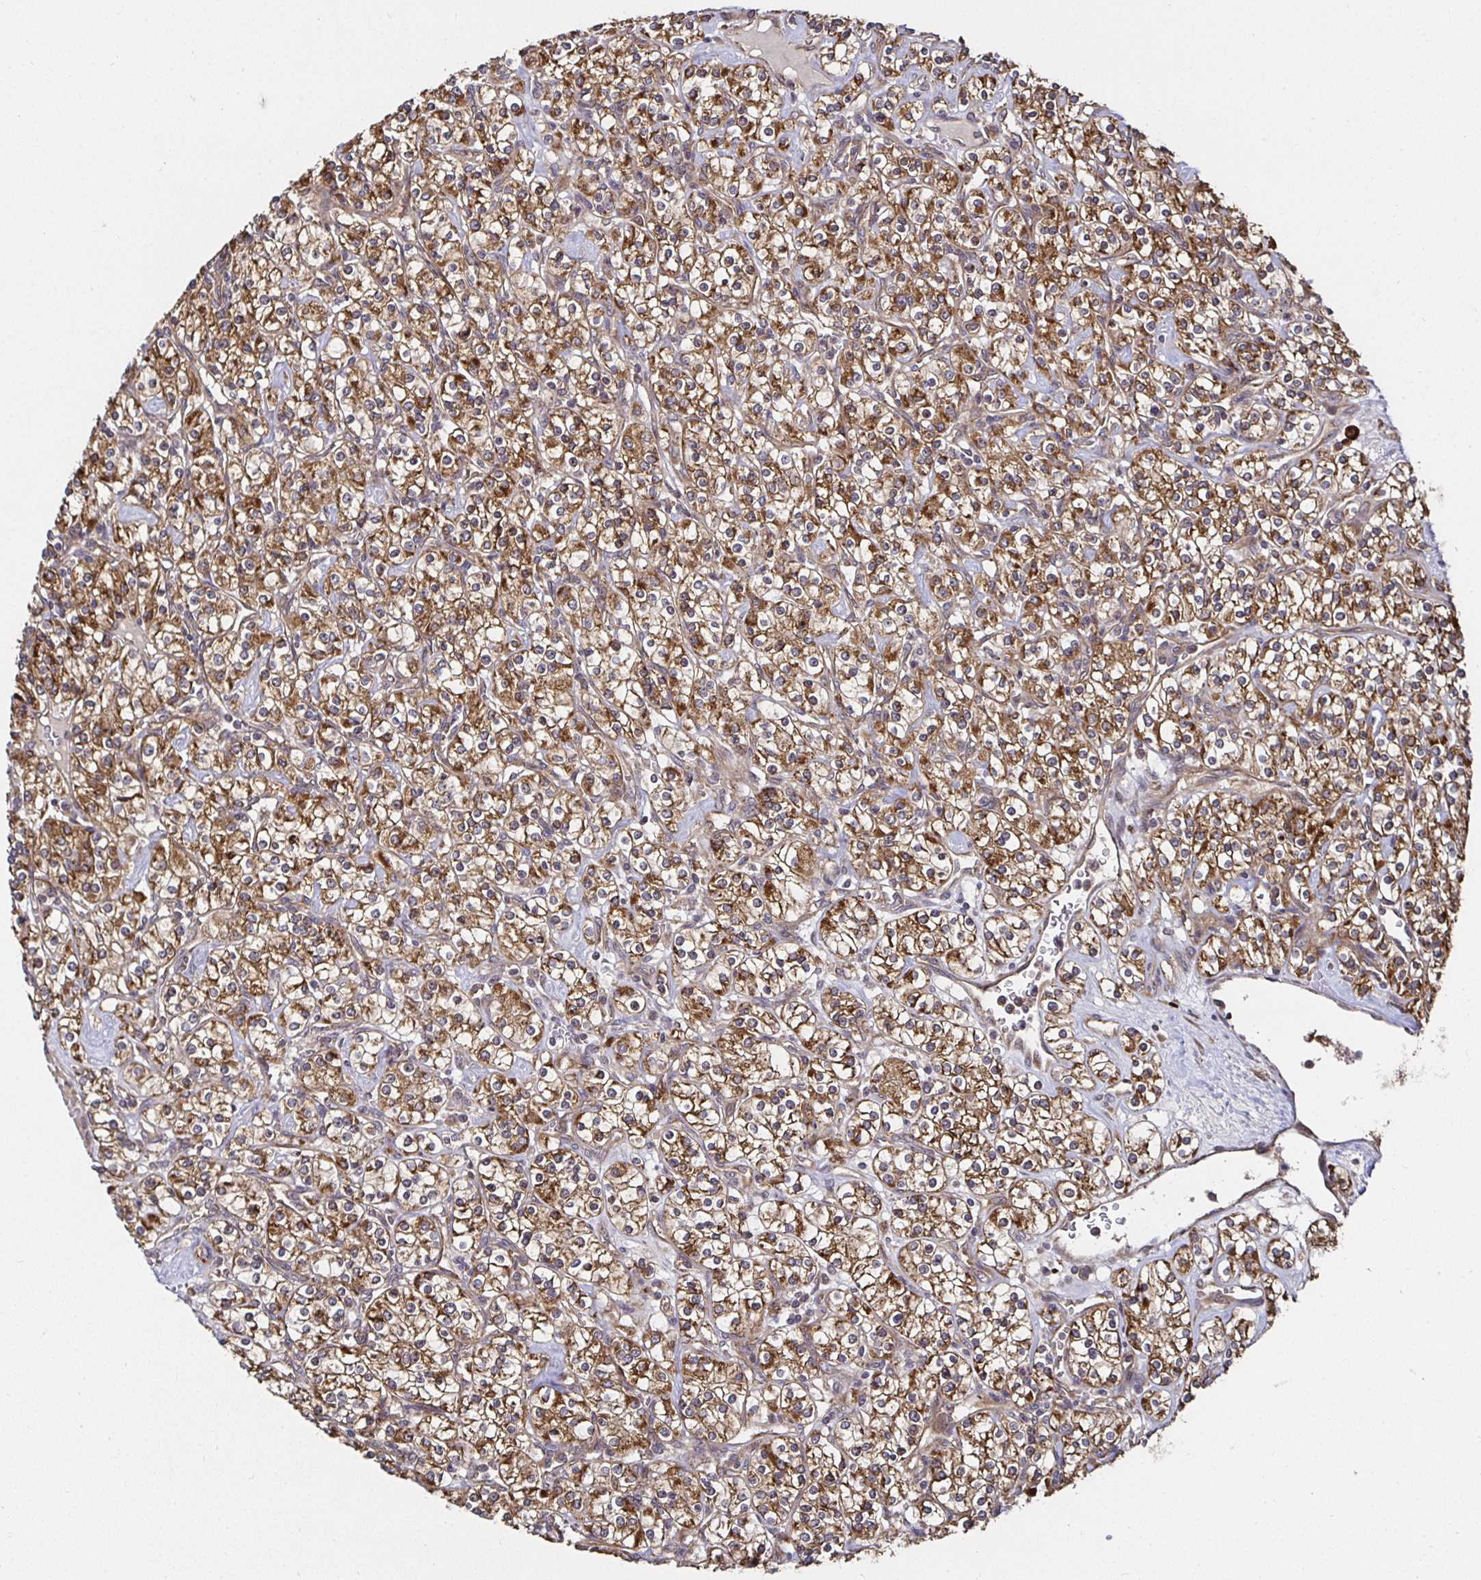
{"staining": {"intensity": "moderate", "quantity": ">75%", "location": "cytoplasmic/membranous"}, "tissue": "renal cancer", "cell_type": "Tumor cells", "image_type": "cancer", "snomed": [{"axis": "morphology", "description": "Adenocarcinoma, NOS"}, {"axis": "topography", "description": "Kidney"}], "caption": "Immunohistochemical staining of renal cancer demonstrates moderate cytoplasmic/membranous protein expression in about >75% of tumor cells.", "gene": "MLST8", "patient": {"sex": "male", "age": 77}}